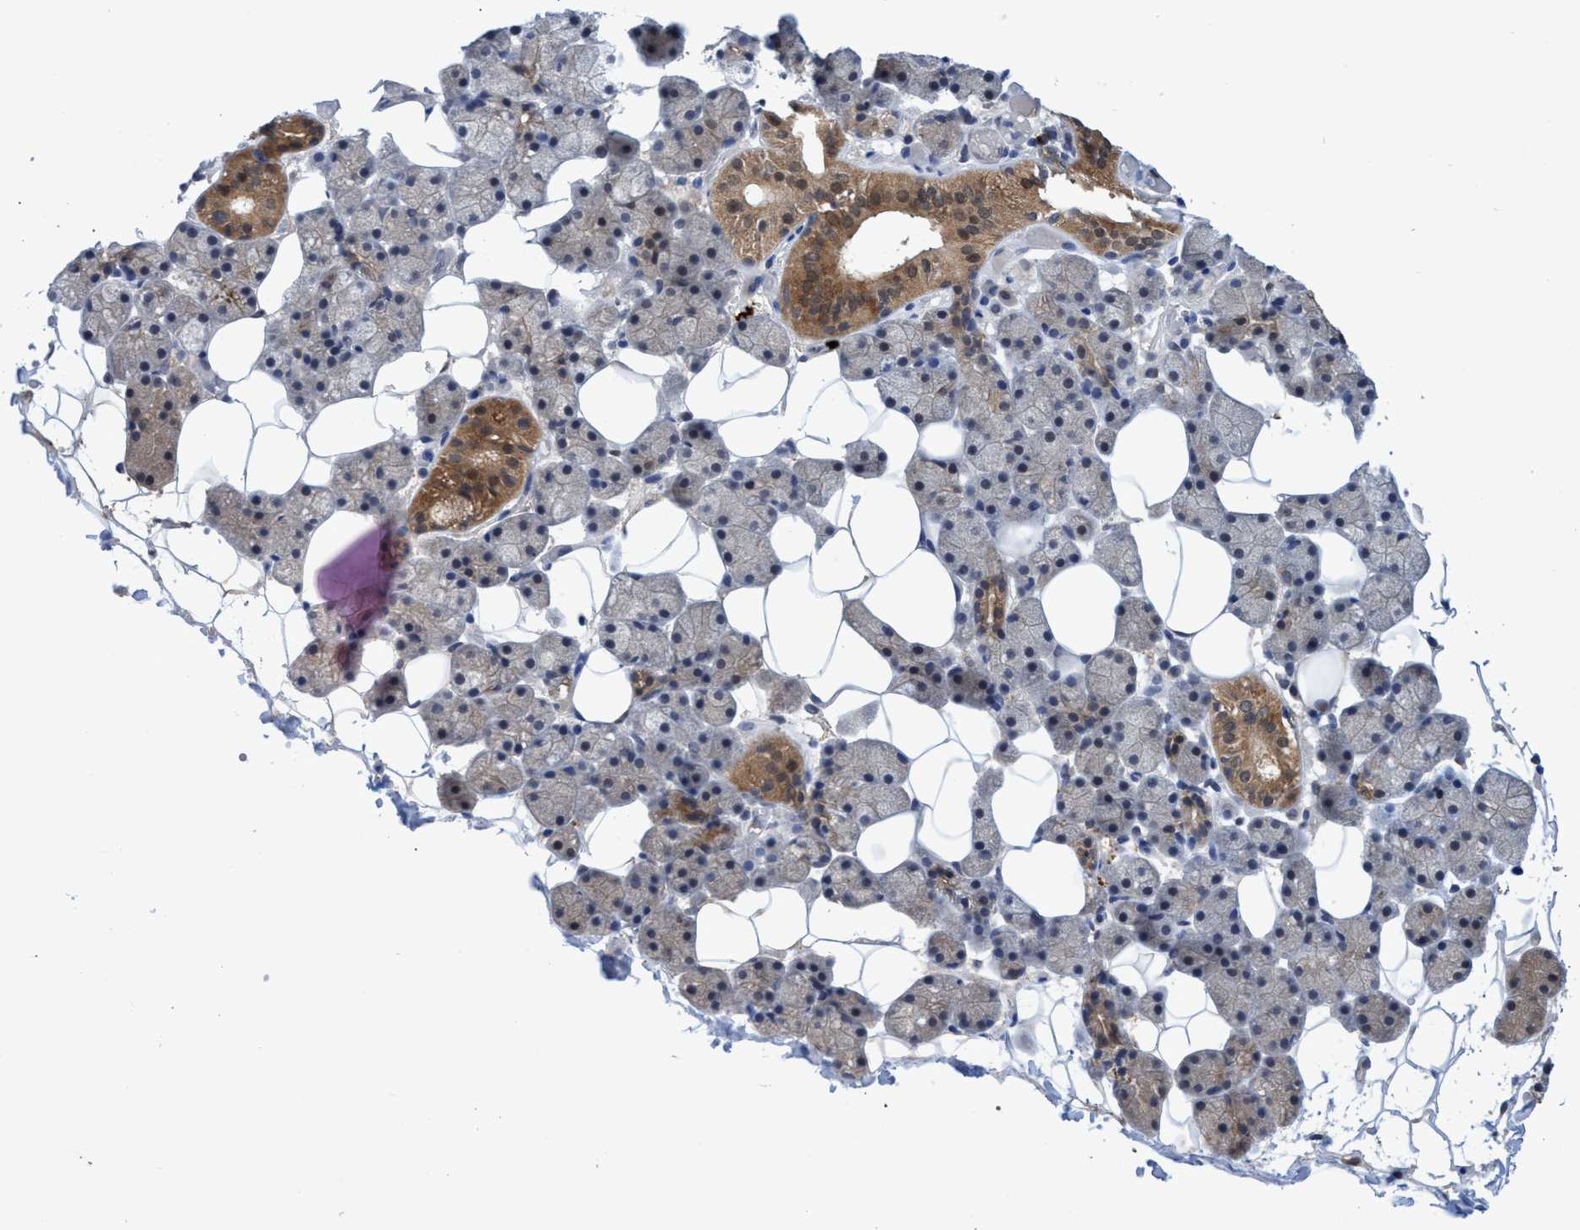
{"staining": {"intensity": "moderate", "quantity": "25%-75%", "location": "cytoplasmic/membranous"}, "tissue": "salivary gland", "cell_type": "Glandular cells", "image_type": "normal", "snomed": [{"axis": "morphology", "description": "Normal tissue, NOS"}, {"axis": "topography", "description": "Salivary gland"}], "caption": "A high-resolution histopathology image shows IHC staining of unremarkable salivary gland, which exhibits moderate cytoplasmic/membranous staining in approximately 25%-75% of glandular cells. (DAB IHC, brown staining for protein, blue staining for nuclei).", "gene": "PNPO", "patient": {"sex": "female", "age": 33}}